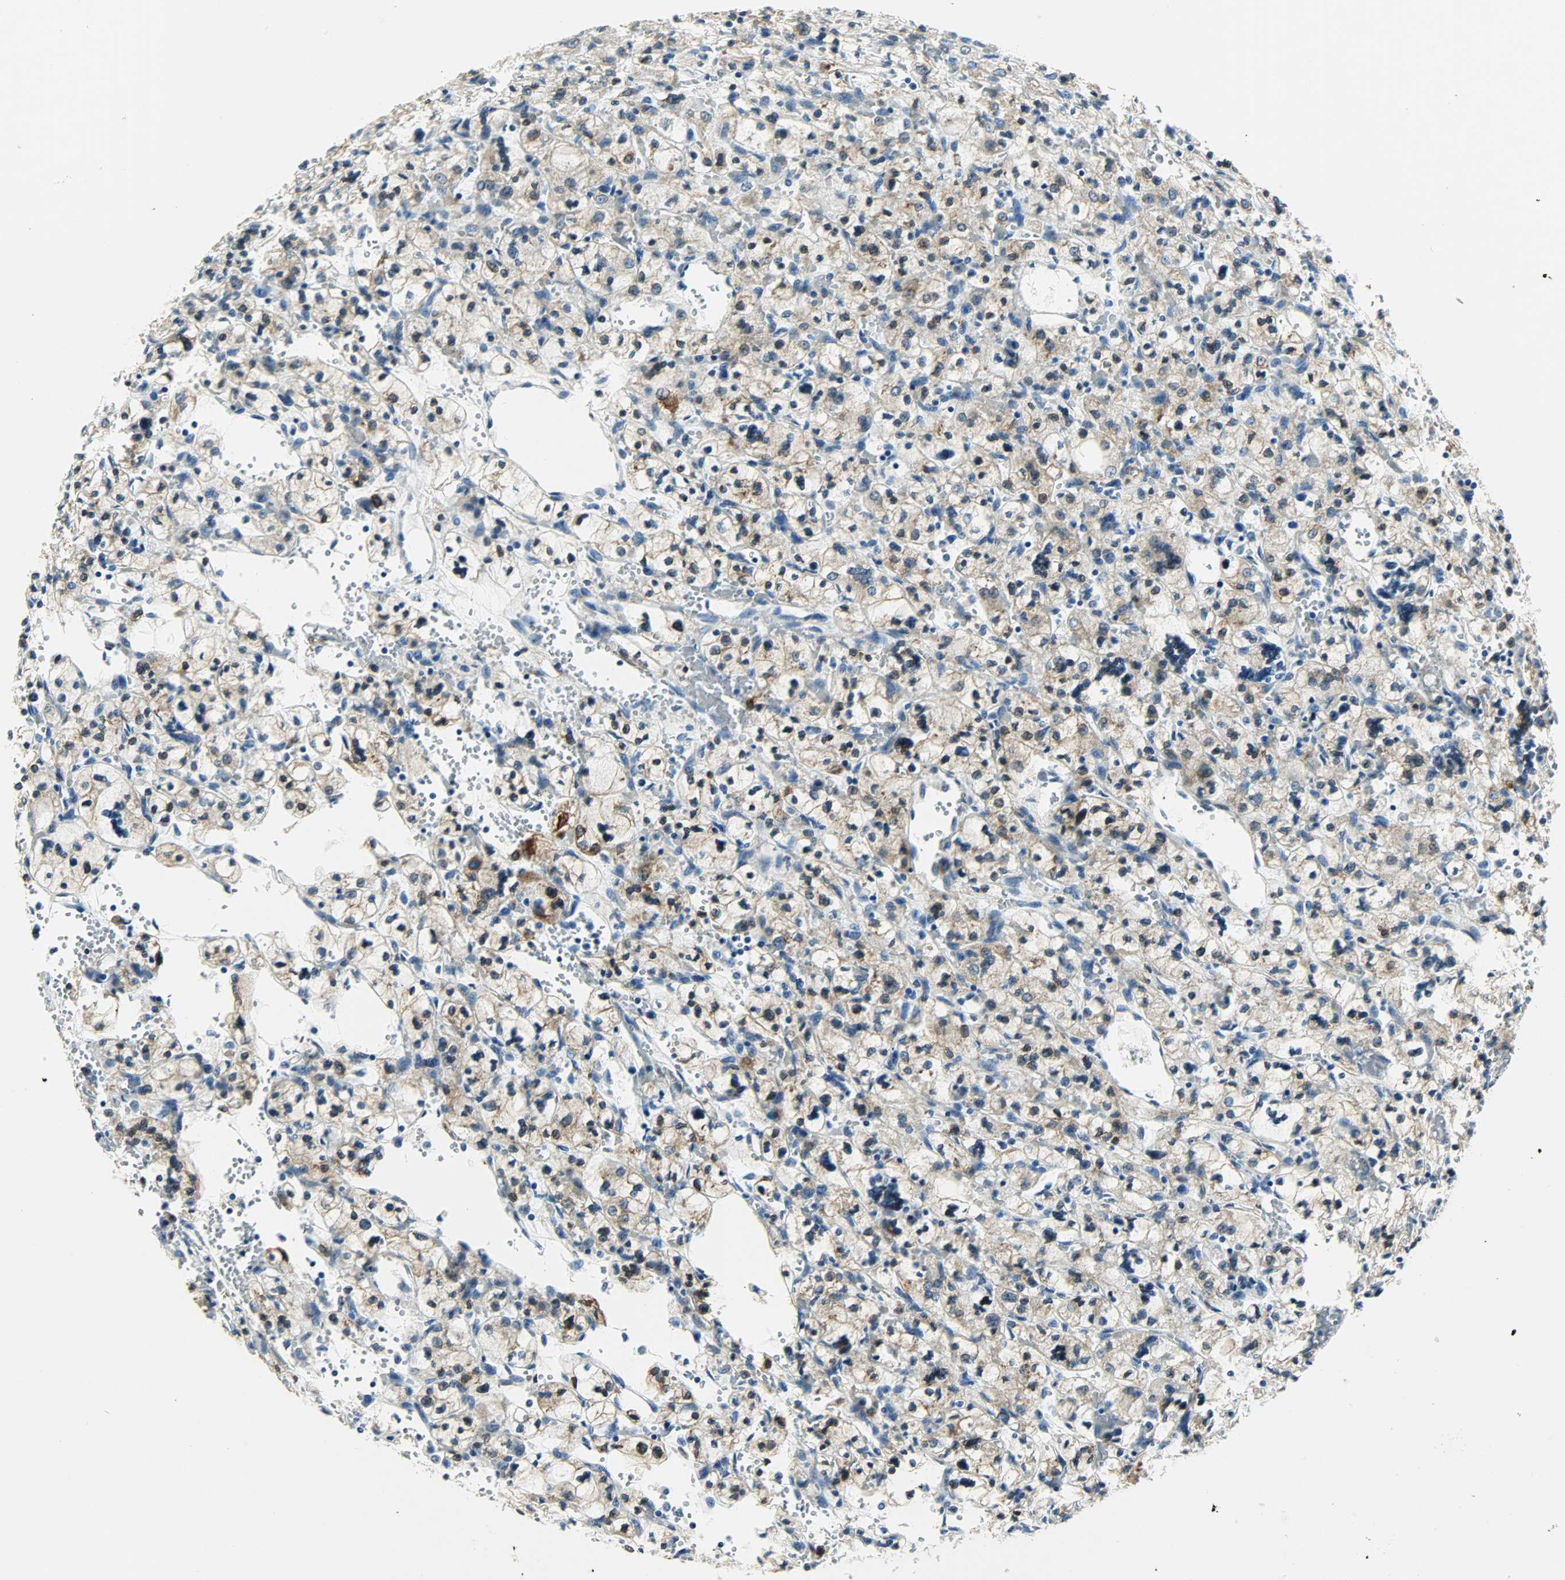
{"staining": {"intensity": "moderate", "quantity": ">75%", "location": "cytoplasmic/membranous"}, "tissue": "renal cancer", "cell_type": "Tumor cells", "image_type": "cancer", "snomed": [{"axis": "morphology", "description": "Adenocarcinoma, NOS"}, {"axis": "topography", "description": "Kidney"}], "caption": "This micrograph demonstrates immunohistochemistry staining of adenocarcinoma (renal), with medium moderate cytoplasmic/membranous staining in approximately >75% of tumor cells.", "gene": "PKD2", "patient": {"sex": "female", "age": 83}}